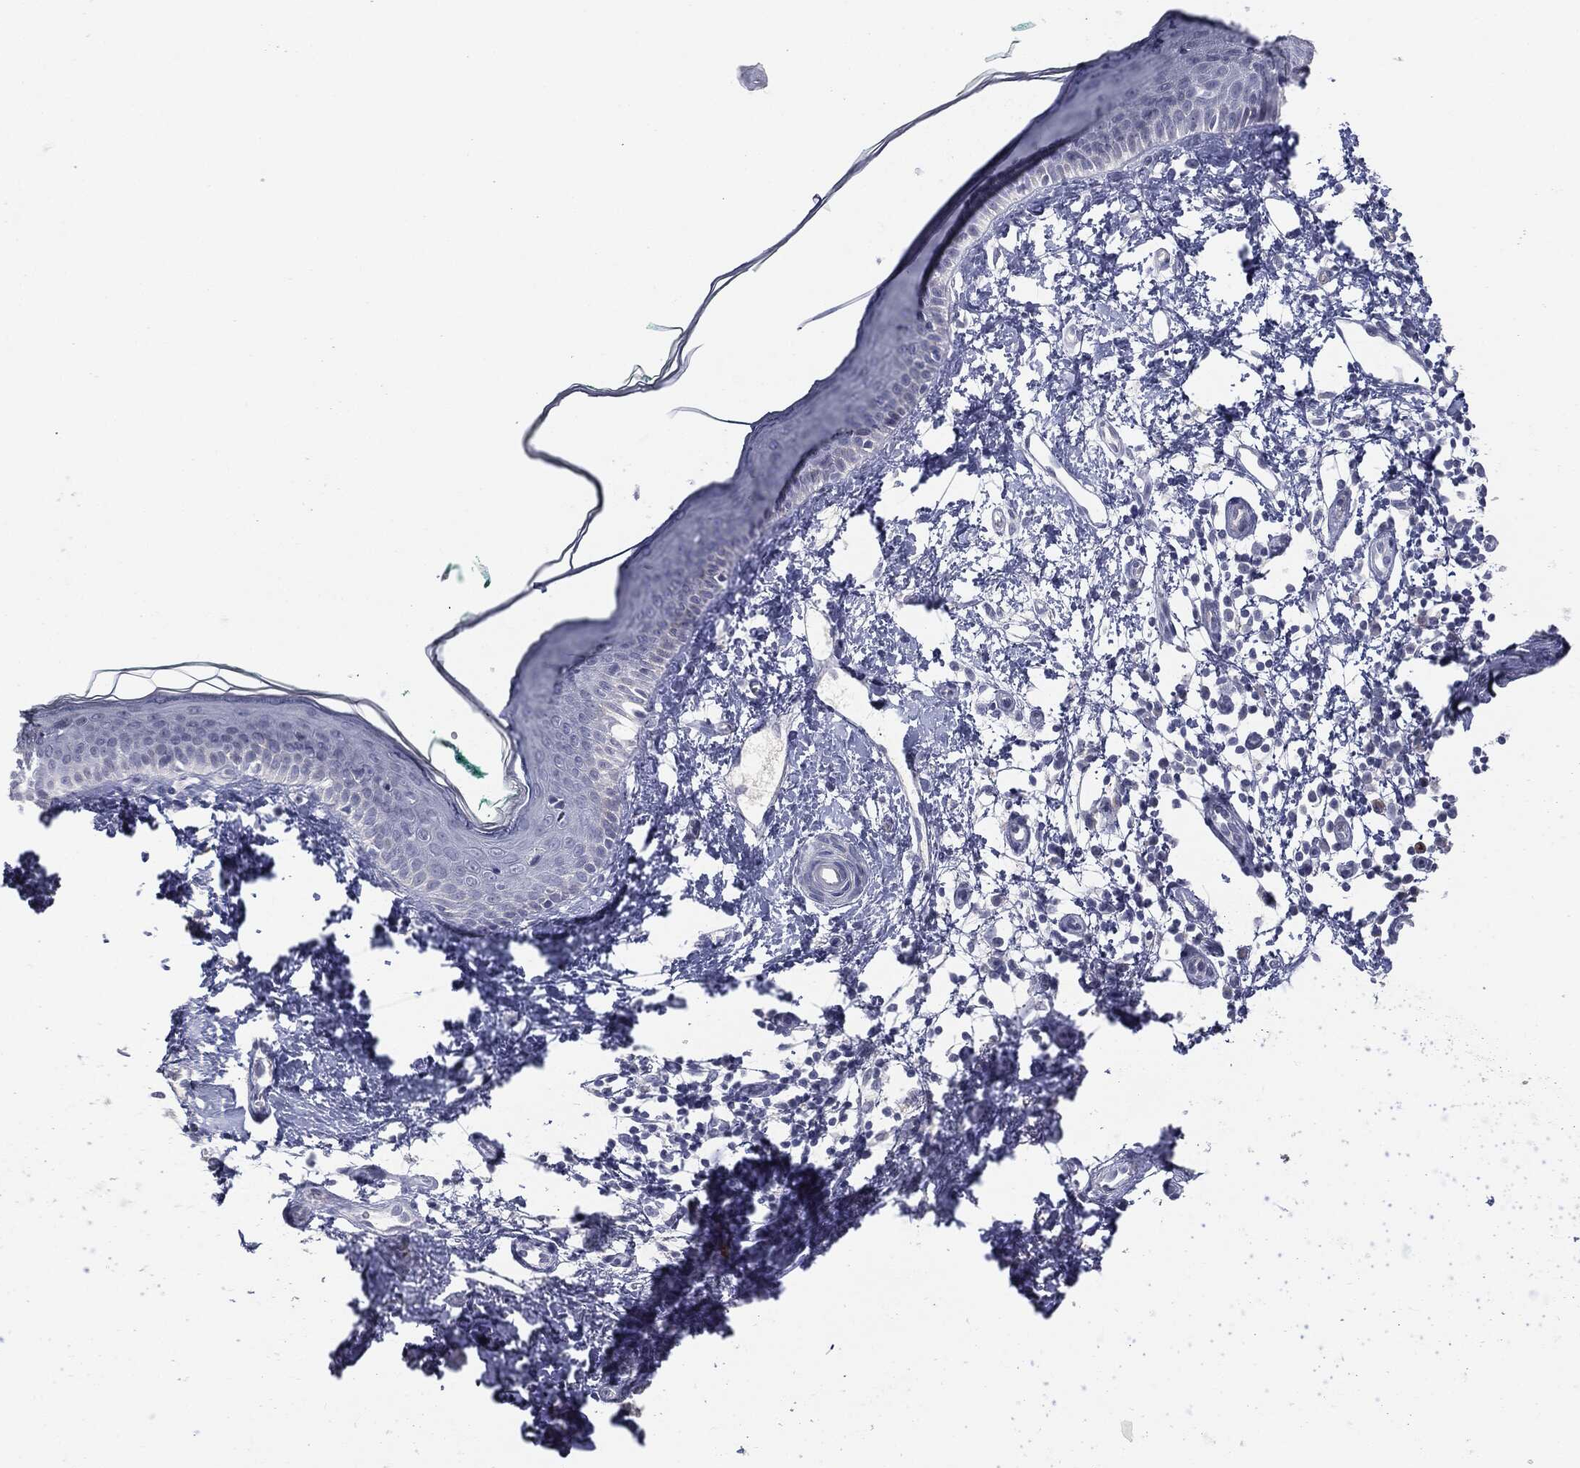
{"staining": {"intensity": "negative", "quantity": "none", "location": "none"}, "tissue": "skin", "cell_type": "Fibroblasts", "image_type": "normal", "snomed": [{"axis": "morphology", "description": "Normal tissue, NOS"}, {"axis": "morphology", "description": "Basal cell carcinoma"}, {"axis": "topography", "description": "Skin"}], "caption": "This is an immunohistochemistry (IHC) histopathology image of benign skin. There is no positivity in fibroblasts.", "gene": "MUC1", "patient": {"sex": "male", "age": 33}}